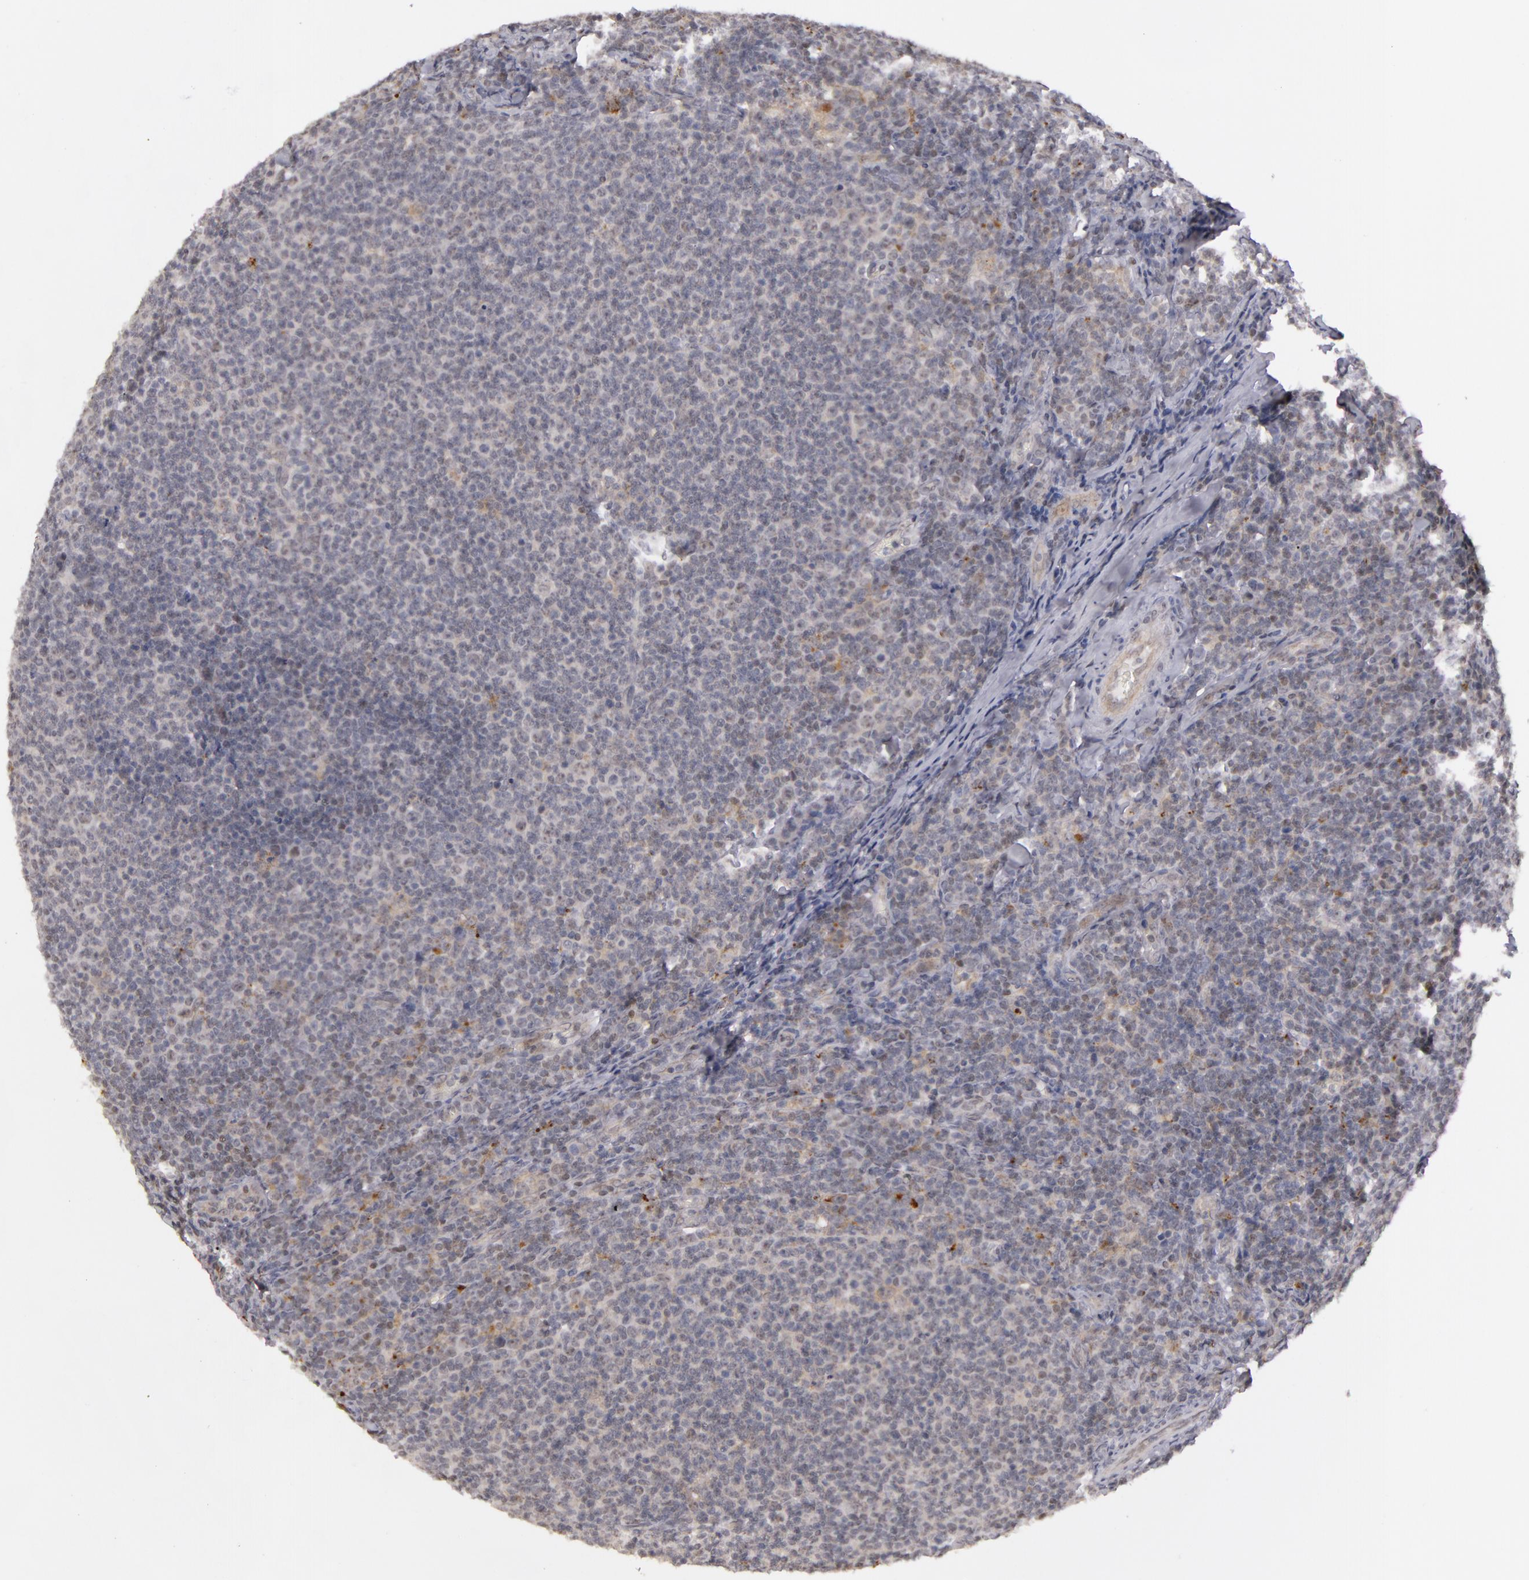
{"staining": {"intensity": "negative", "quantity": "none", "location": "none"}, "tissue": "lymphoma", "cell_type": "Tumor cells", "image_type": "cancer", "snomed": [{"axis": "morphology", "description": "Malignant lymphoma, non-Hodgkin's type, Low grade"}, {"axis": "topography", "description": "Lymph node"}], "caption": "An immunohistochemistry (IHC) photomicrograph of low-grade malignant lymphoma, non-Hodgkin's type is shown. There is no staining in tumor cells of low-grade malignant lymphoma, non-Hodgkin's type. The staining was performed using DAB (3,3'-diaminobenzidine) to visualize the protein expression in brown, while the nuclei were stained in blue with hematoxylin (Magnification: 20x).", "gene": "RRP7A", "patient": {"sex": "male", "age": 74}}